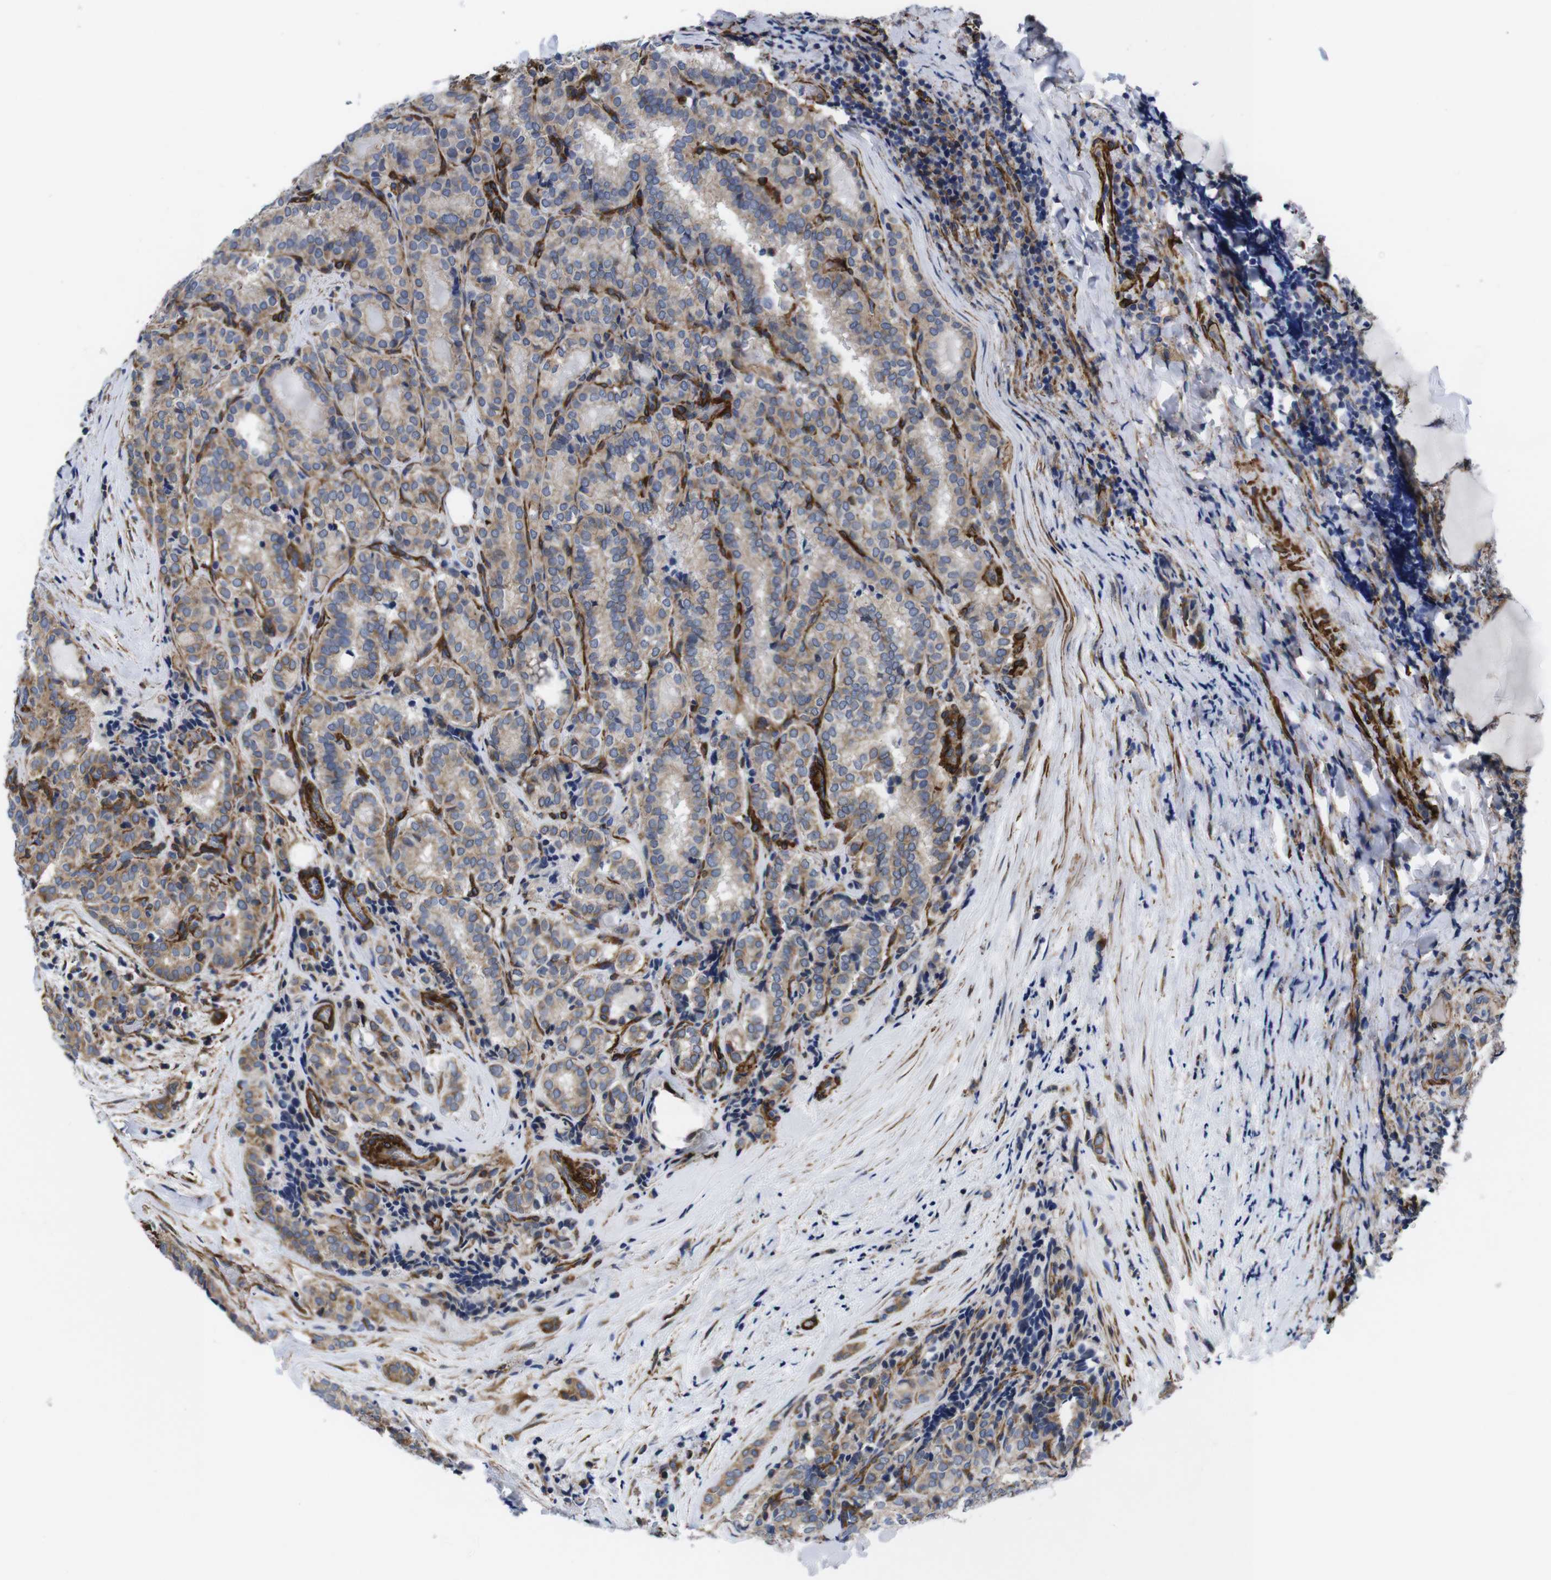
{"staining": {"intensity": "weak", "quantity": ">75%", "location": "cytoplasmic/membranous"}, "tissue": "thyroid cancer", "cell_type": "Tumor cells", "image_type": "cancer", "snomed": [{"axis": "morphology", "description": "Normal tissue, NOS"}, {"axis": "morphology", "description": "Papillary adenocarcinoma, NOS"}, {"axis": "topography", "description": "Thyroid gland"}], "caption": "Tumor cells display weak cytoplasmic/membranous staining in about >75% of cells in papillary adenocarcinoma (thyroid). (DAB (3,3'-diaminobenzidine) IHC, brown staining for protein, blue staining for nuclei).", "gene": "WNT10A", "patient": {"sex": "female", "age": 30}}